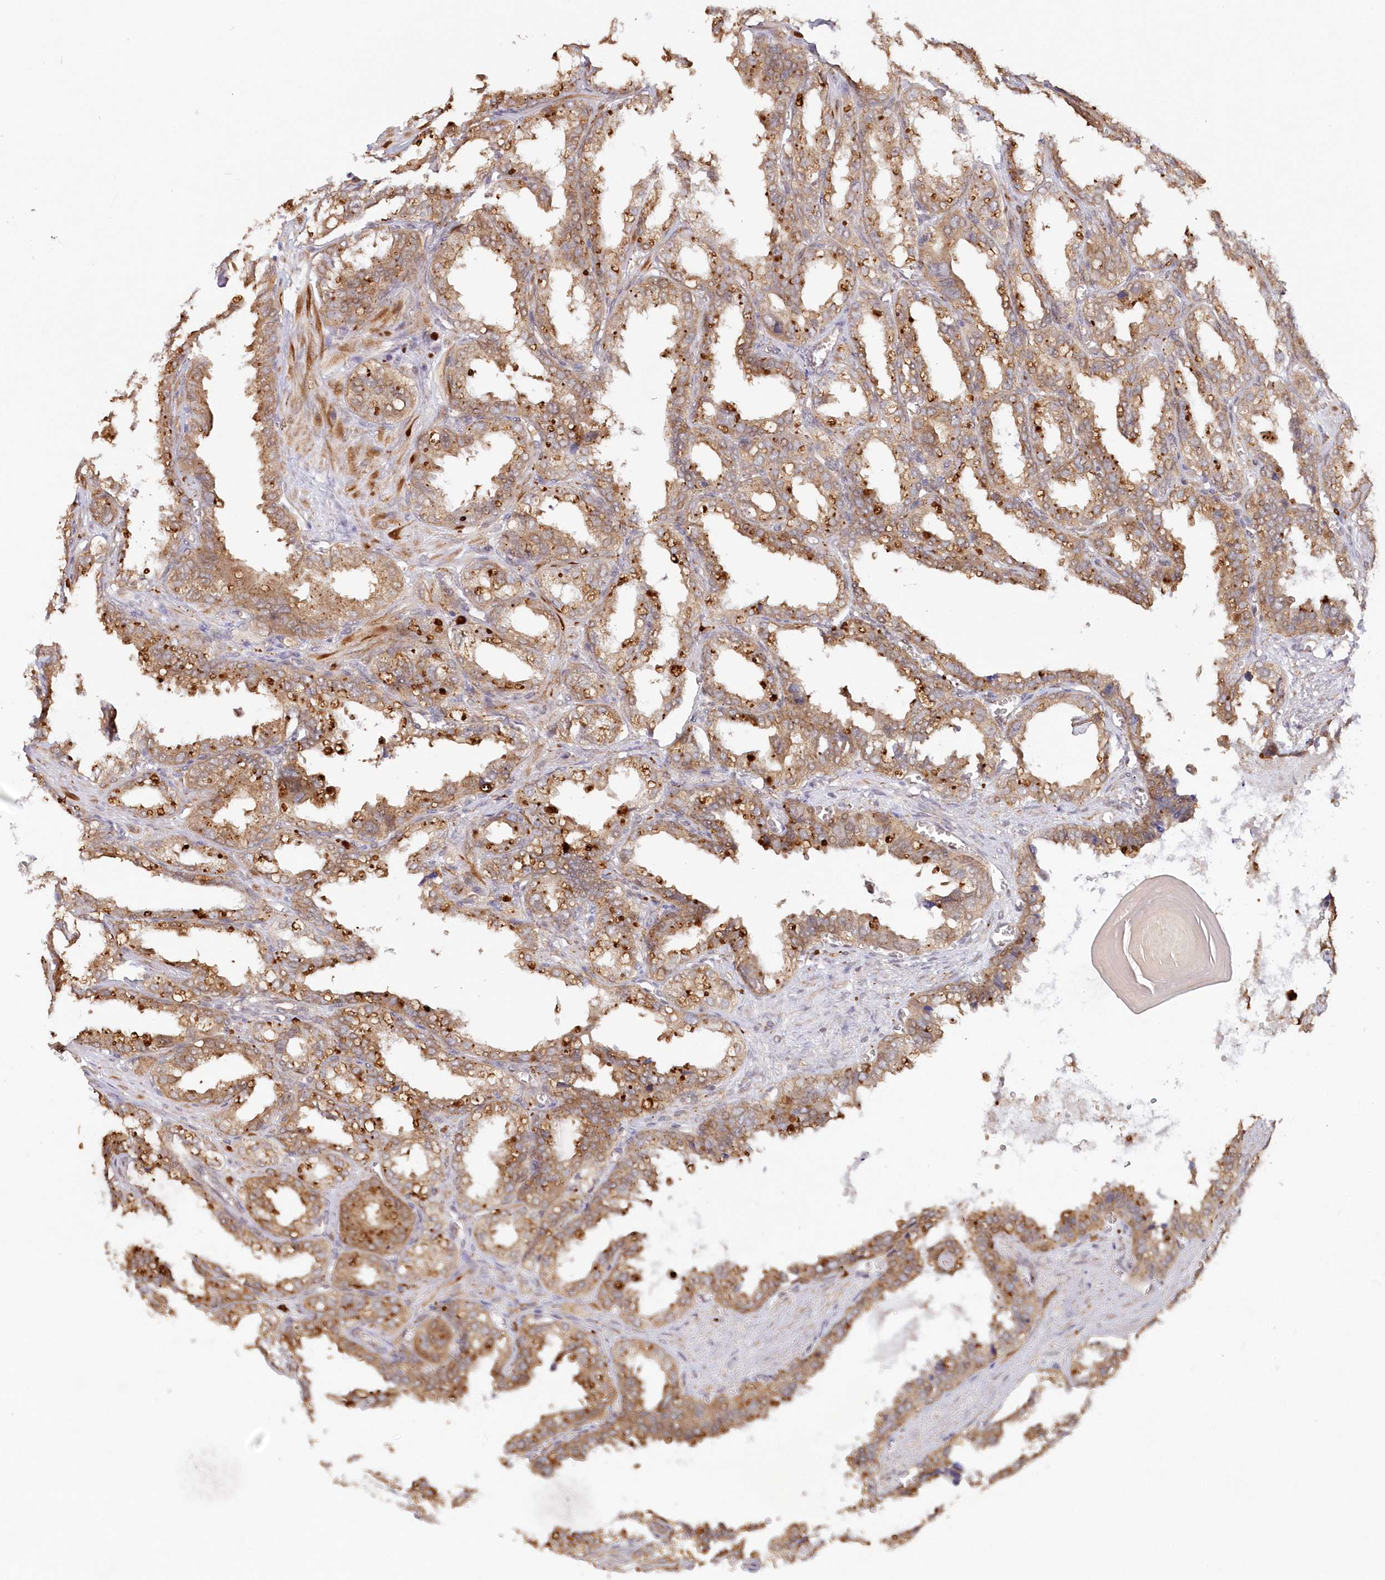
{"staining": {"intensity": "moderate", "quantity": ">75%", "location": "cytoplasmic/membranous"}, "tissue": "seminal vesicle", "cell_type": "Glandular cells", "image_type": "normal", "snomed": [{"axis": "morphology", "description": "Normal tissue, NOS"}, {"axis": "topography", "description": "Prostate"}, {"axis": "topography", "description": "Seminal veicle"}], "caption": "Seminal vesicle was stained to show a protein in brown. There is medium levels of moderate cytoplasmic/membranous staining in approximately >75% of glandular cells. (DAB (3,3'-diaminobenzidine) IHC with brightfield microscopy, high magnification).", "gene": "GBE1", "patient": {"sex": "male", "age": 51}}